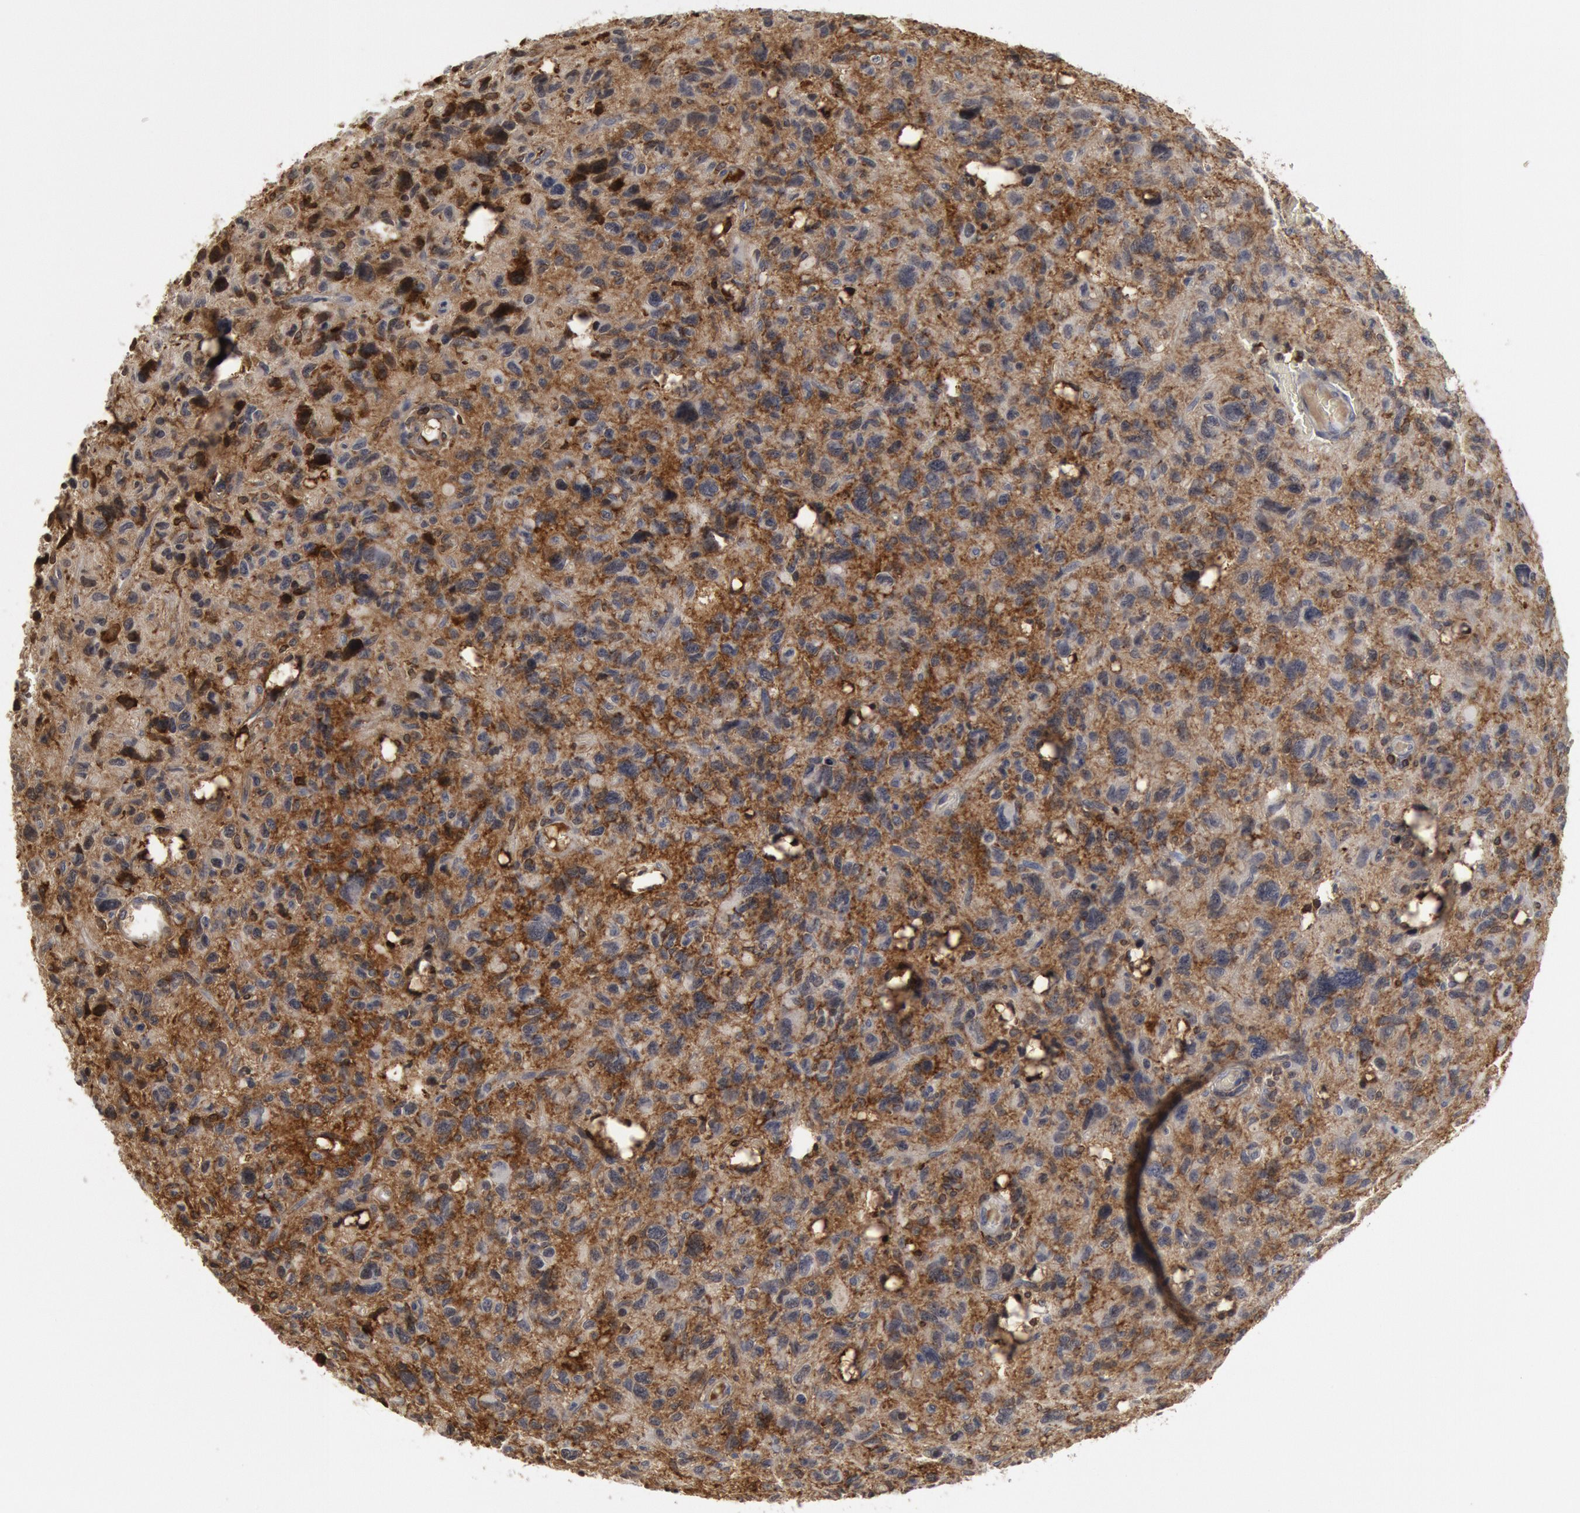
{"staining": {"intensity": "moderate", "quantity": ">75%", "location": "cytoplasmic/membranous,nuclear"}, "tissue": "glioma", "cell_type": "Tumor cells", "image_type": "cancer", "snomed": [{"axis": "morphology", "description": "Glioma, malignant, High grade"}, {"axis": "topography", "description": "Brain"}], "caption": "A micrograph of human glioma stained for a protein demonstrates moderate cytoplasmic/membranous and nuclear brown staining in tumor cells. The protein of interest is shown in brown color, while the nuclei are stained blue.", "gene": "C1QC", "patient": {"sex": "female", "age": 60}}